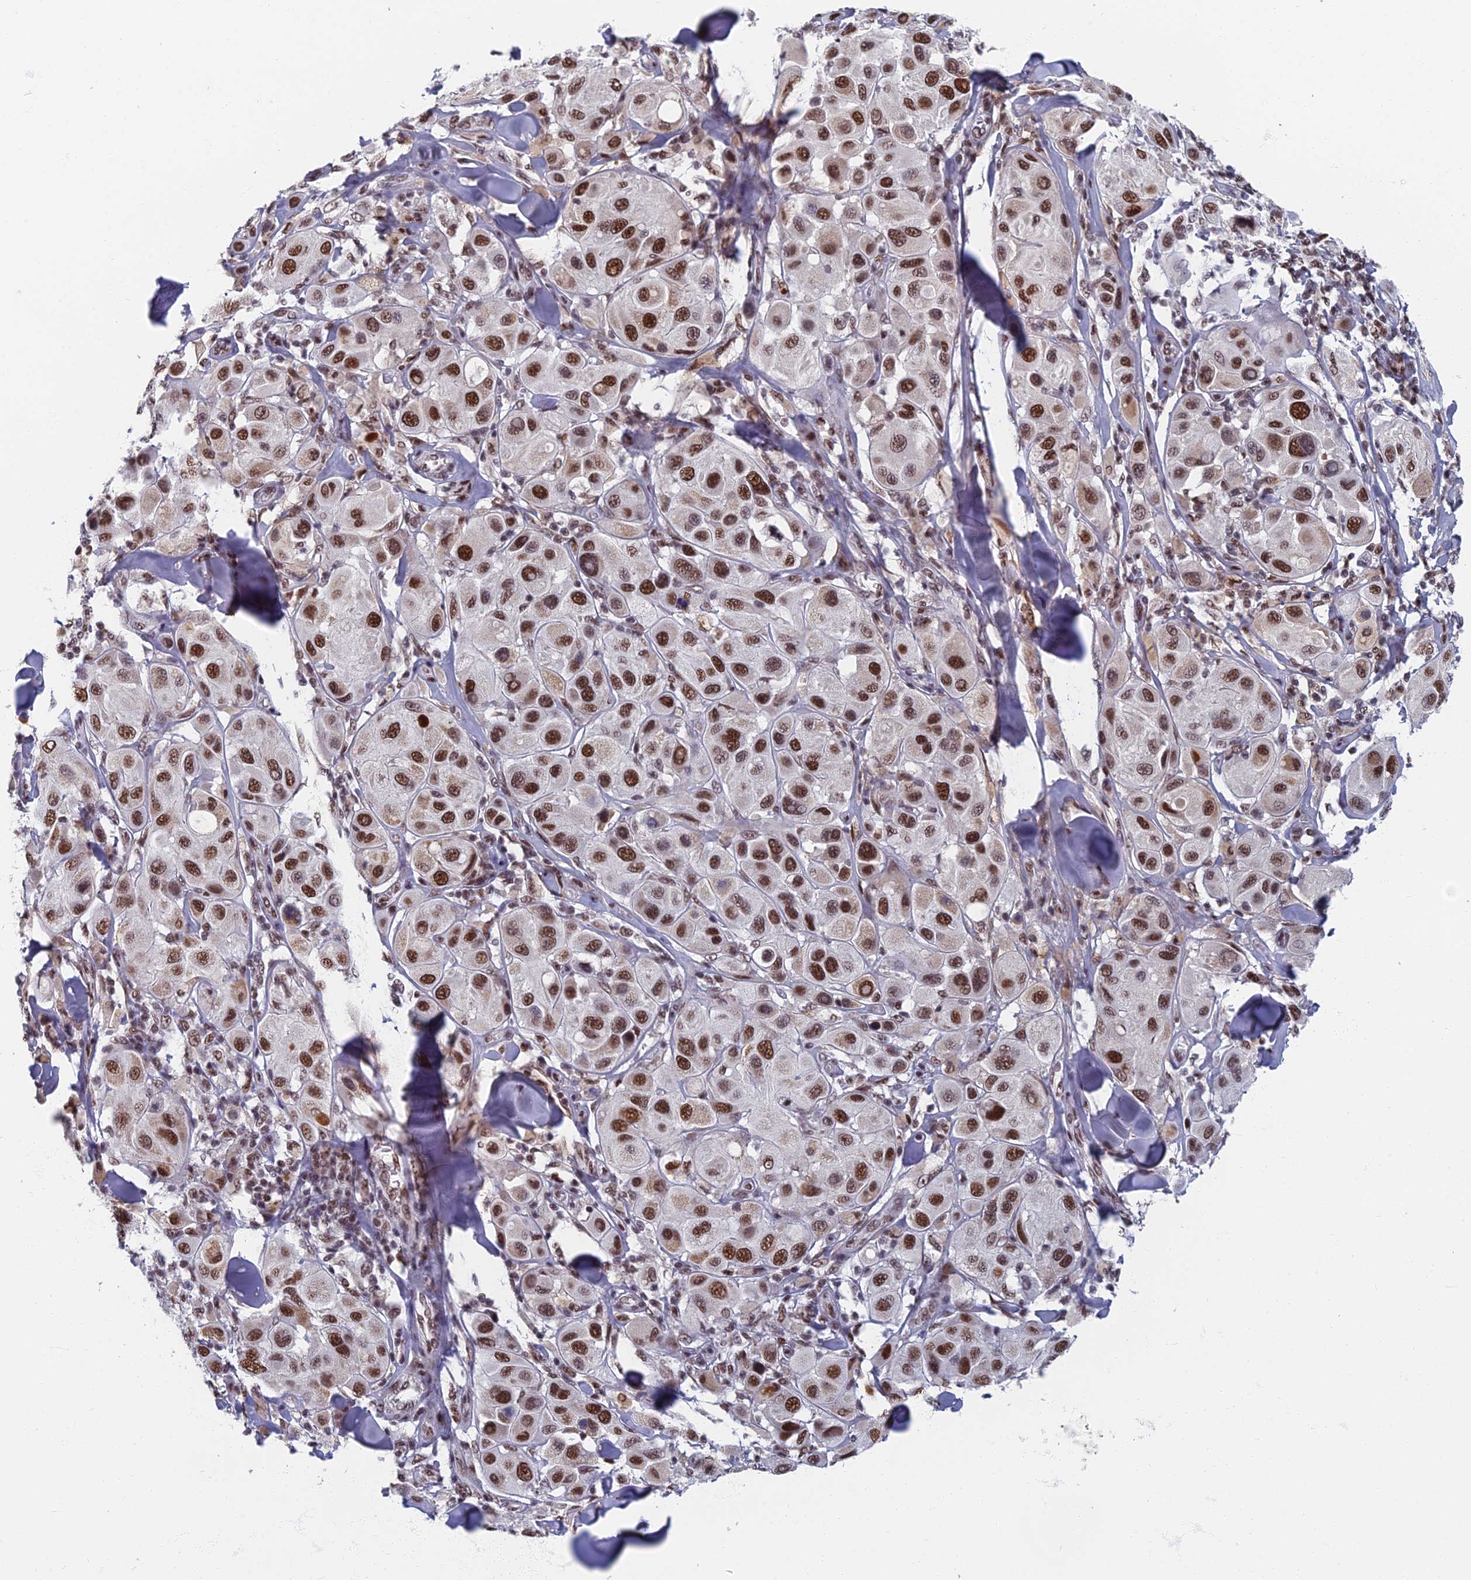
{"staining": {"intensity": "strong", "quantity": ">75%", "location": "nuclear"}, "tissue": "melanoma", "cell_type": "Tumor cells", "image_type": "cancer", "snomed": [{"axis": "morphology", "description": "Malignant melanoma, Metastatic site"}, {"axis": "topography", "description": "Skin"}], "caption": "IHC image of malignant melanoma (metastatic site) stained for a protein (brown), which reveals high levels of strong nuclear expression in approximately >75% of tumor cells.", "gene": "TAF13", "patient": {"sex": "male", "age": 41}}